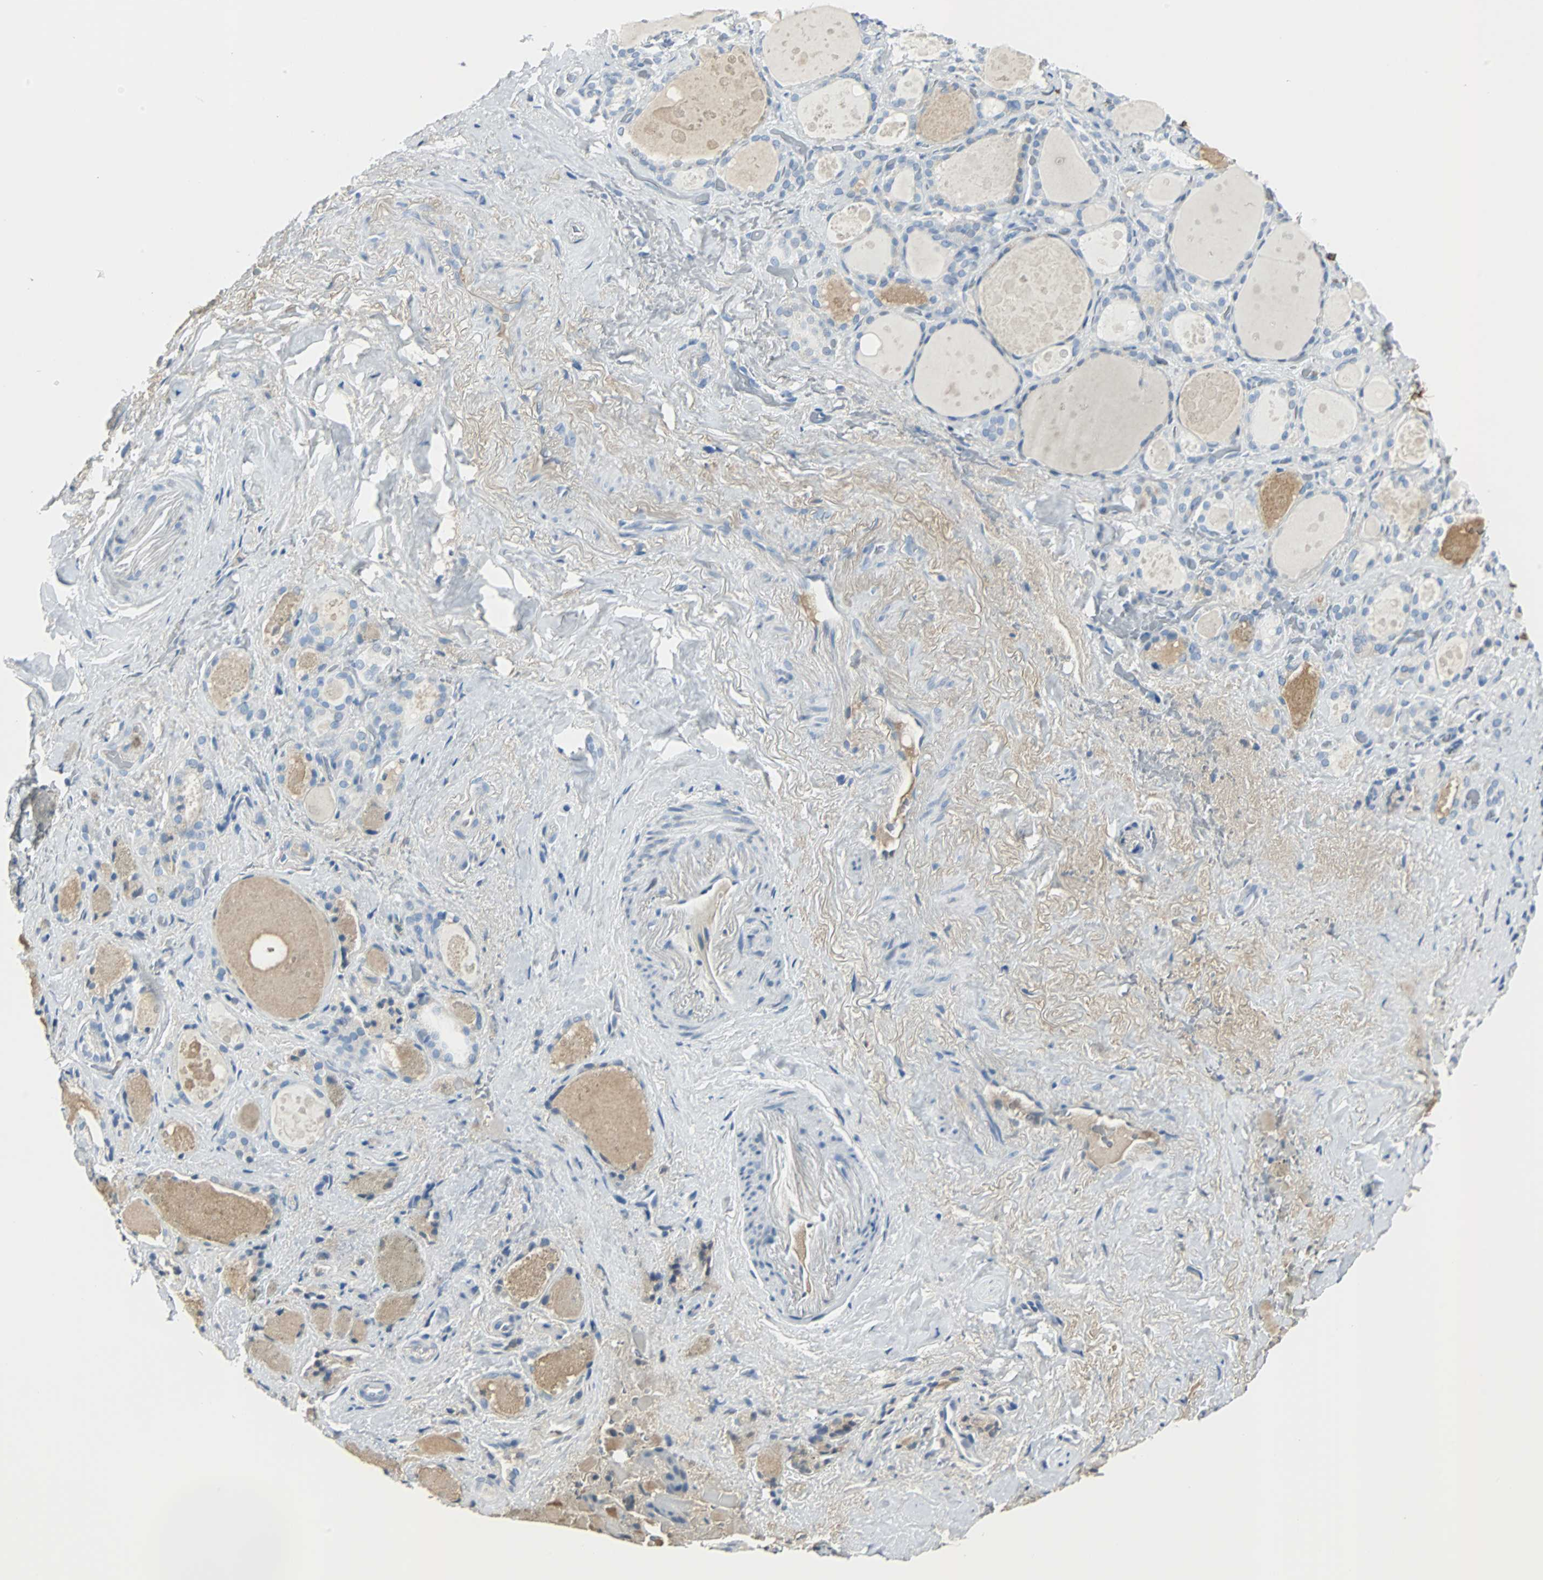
{"staining": {"intensity": "weak", "quantity": "<25%", "location": "cytoplasmic/membranous"}, "tissue": "thyroid gland", "cell_type": "Glandular cells", "image_type": "normal", "snomed": [{"axis": "morphology", "description": "Normal tissue, NOS"}, {"axis": "topography", "description": "Thyroid gland"}], "caption": "IHC histopathology image of unremarkable thyroid gland: thyroid gland stained with DAB (3,3'-diaminobenzidine) exhibits no significant protein positivity in glandular cells.", "gene": "IGHA1", "patient": {"sex": "female", "age": 75}}